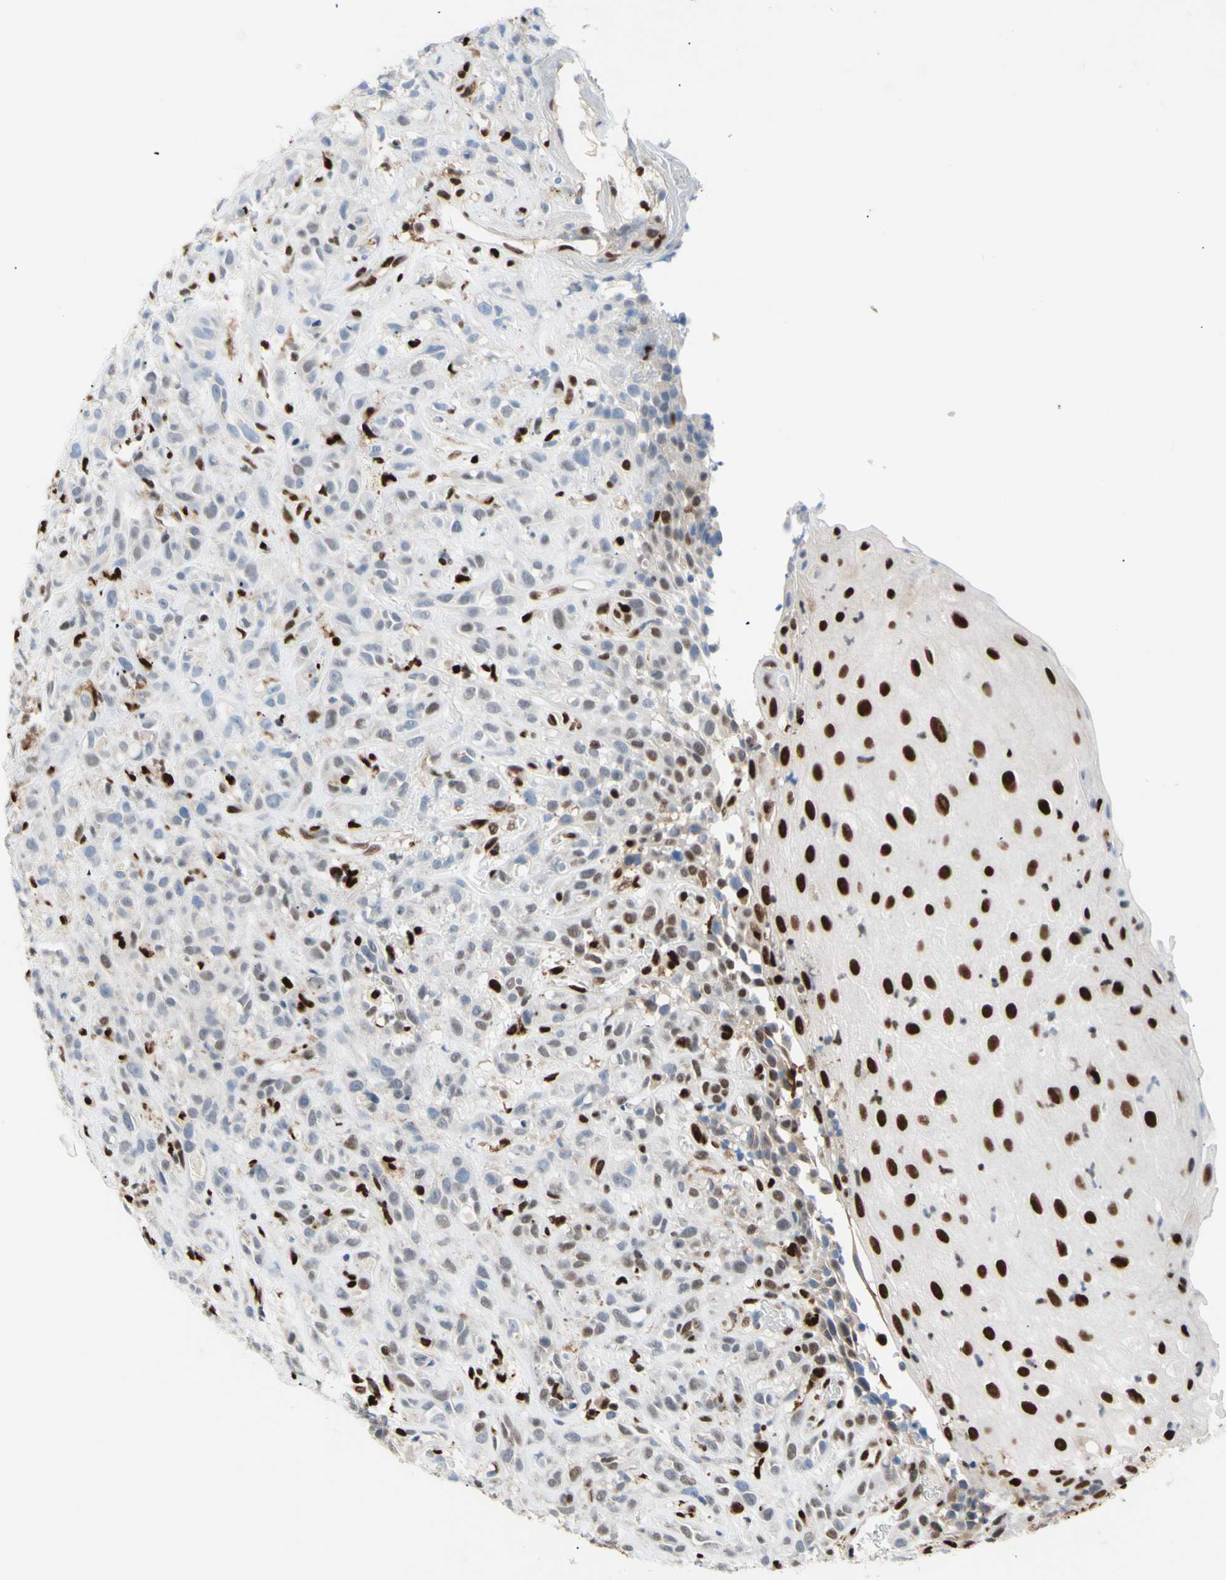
{"staining": {"intensity": "strong", "quantity": "25%-75%", "location": "nuclear"}, "tissue": "head and neck cancer", "cell_type": "Tumor cells", "image_type": "cancer", "snomed": [{"axis": "morphology", "description": "Normal tissue, NOS"}, {"axis": "morphology", "description": "Squamous cell carcinoma, NOS"}, {"axis": "topography", "description": "Cartilage tissue"}, {"axis": "topography", "description": "Head-Neck"}], "caption": "Tumor cells exhibit high levels of strong nuclear positivity in about 25%-75% of cells in human head and neck cancer (squamous cell carcinoma). The staining is performed using DAB (3,3'-diaminobenzidine) brown chromogen to label protein expression. The nuclei are counter-stained blue using hematoxylin.", "gene": "EED", "patient": {"sex": "male", "age": 62}}